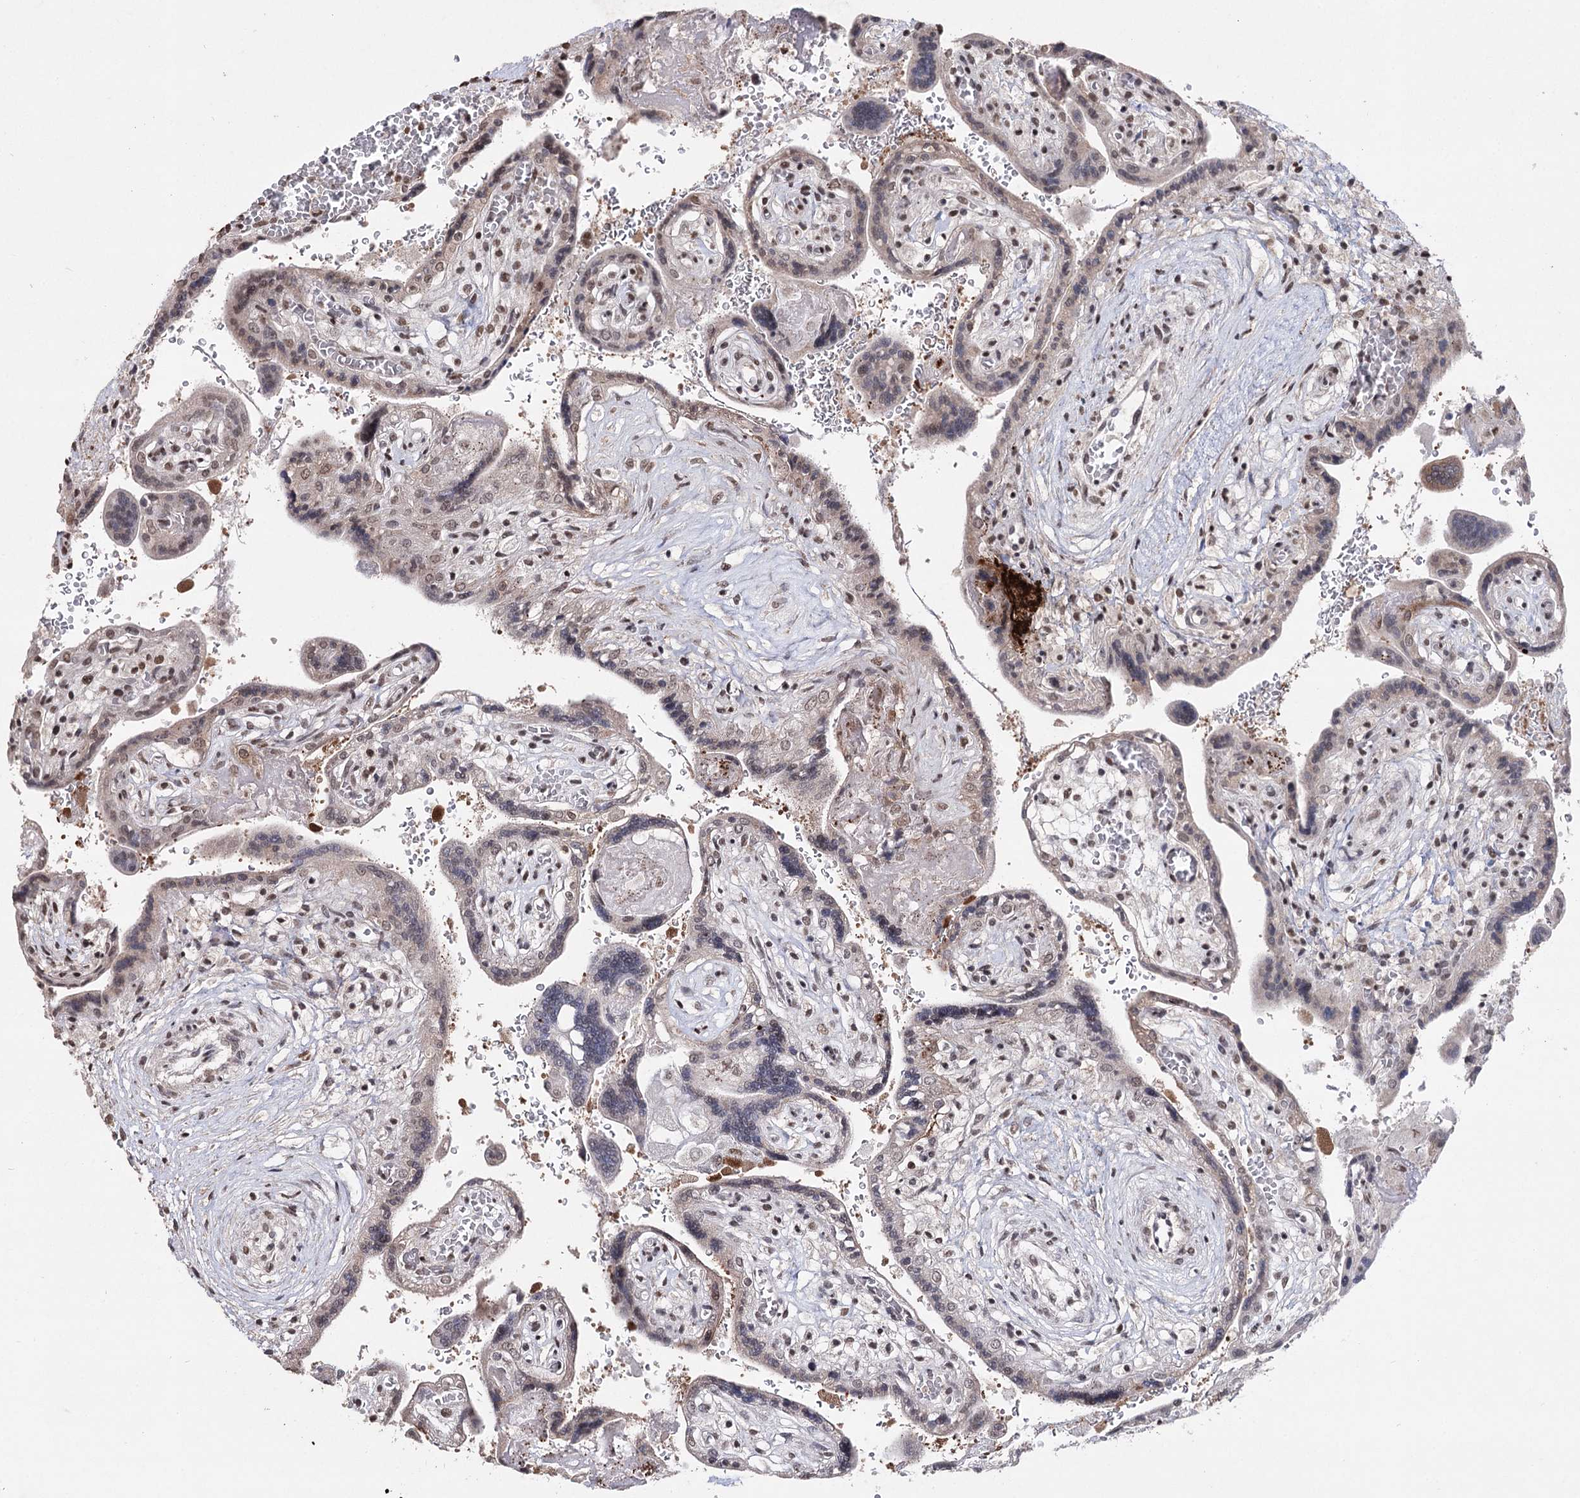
{"staining": {"intensity": "strong", "quantity": "25%-75%", "location": "cytoplasmic/membranous,nuclear"}, "tissue": "placenta", "cell_type": "Trophoblastic cells", "image_type": "normal", "snomed": [{"axis": "morphology", "description": "Normal tissue, NOS"}, {"axis": "topography", "description": "Placenta"}], "caption": "Immunohistochemical staining of unremarkable human placenta shows 25%-75% levels of strong cytoplasmic/membranous,nuclear protein expression in about 25%-75% of trophoblastic cells. The staining was performed using DAB (3,3'-diaminobenzidine), with brown indicating positive protein expression. Nuclei are stained blue with hematoxylin.", "gene": "PDCD4", "patient": {"sex": "female", "age": 37}}